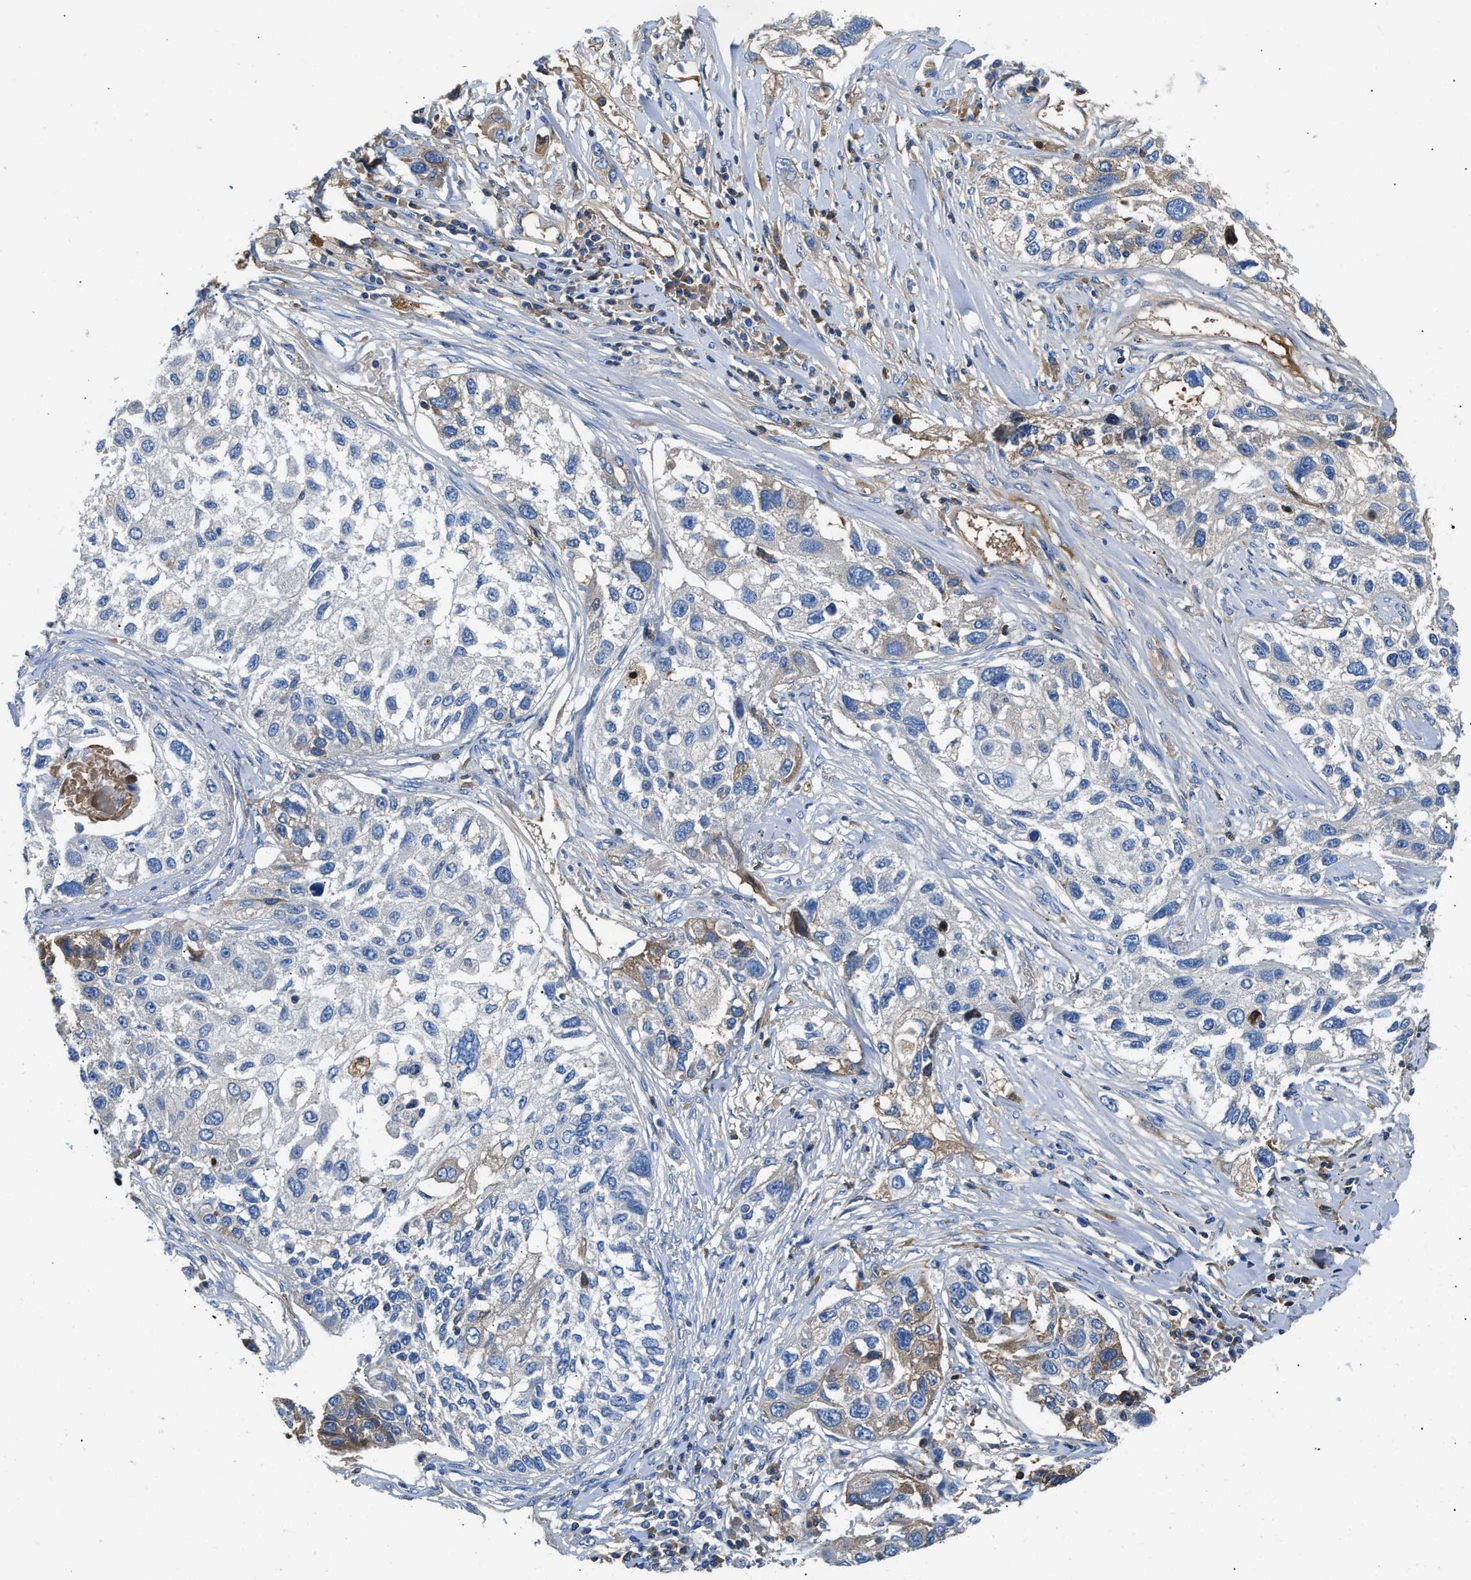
{"staining": {"intensity": "weak", "quantity": "<25%", "location": "cytoplasmic/membranous"}, "tissue": "lung cancer", "cell_type": "Tumor cells", "image_type": "cancer", "snomed": [{"axis": "morphology", "description": "Squamous cell carcinoma, NOS"}, {"axis": "topography", "description": "Lung"}], "caption": "This is an immunohistochemistry image of lung cancer (squamous cell carcinoma). There is no staining in tumor cells.", "gene": "GC", "patient": {"sex": "male", "age": 71}}